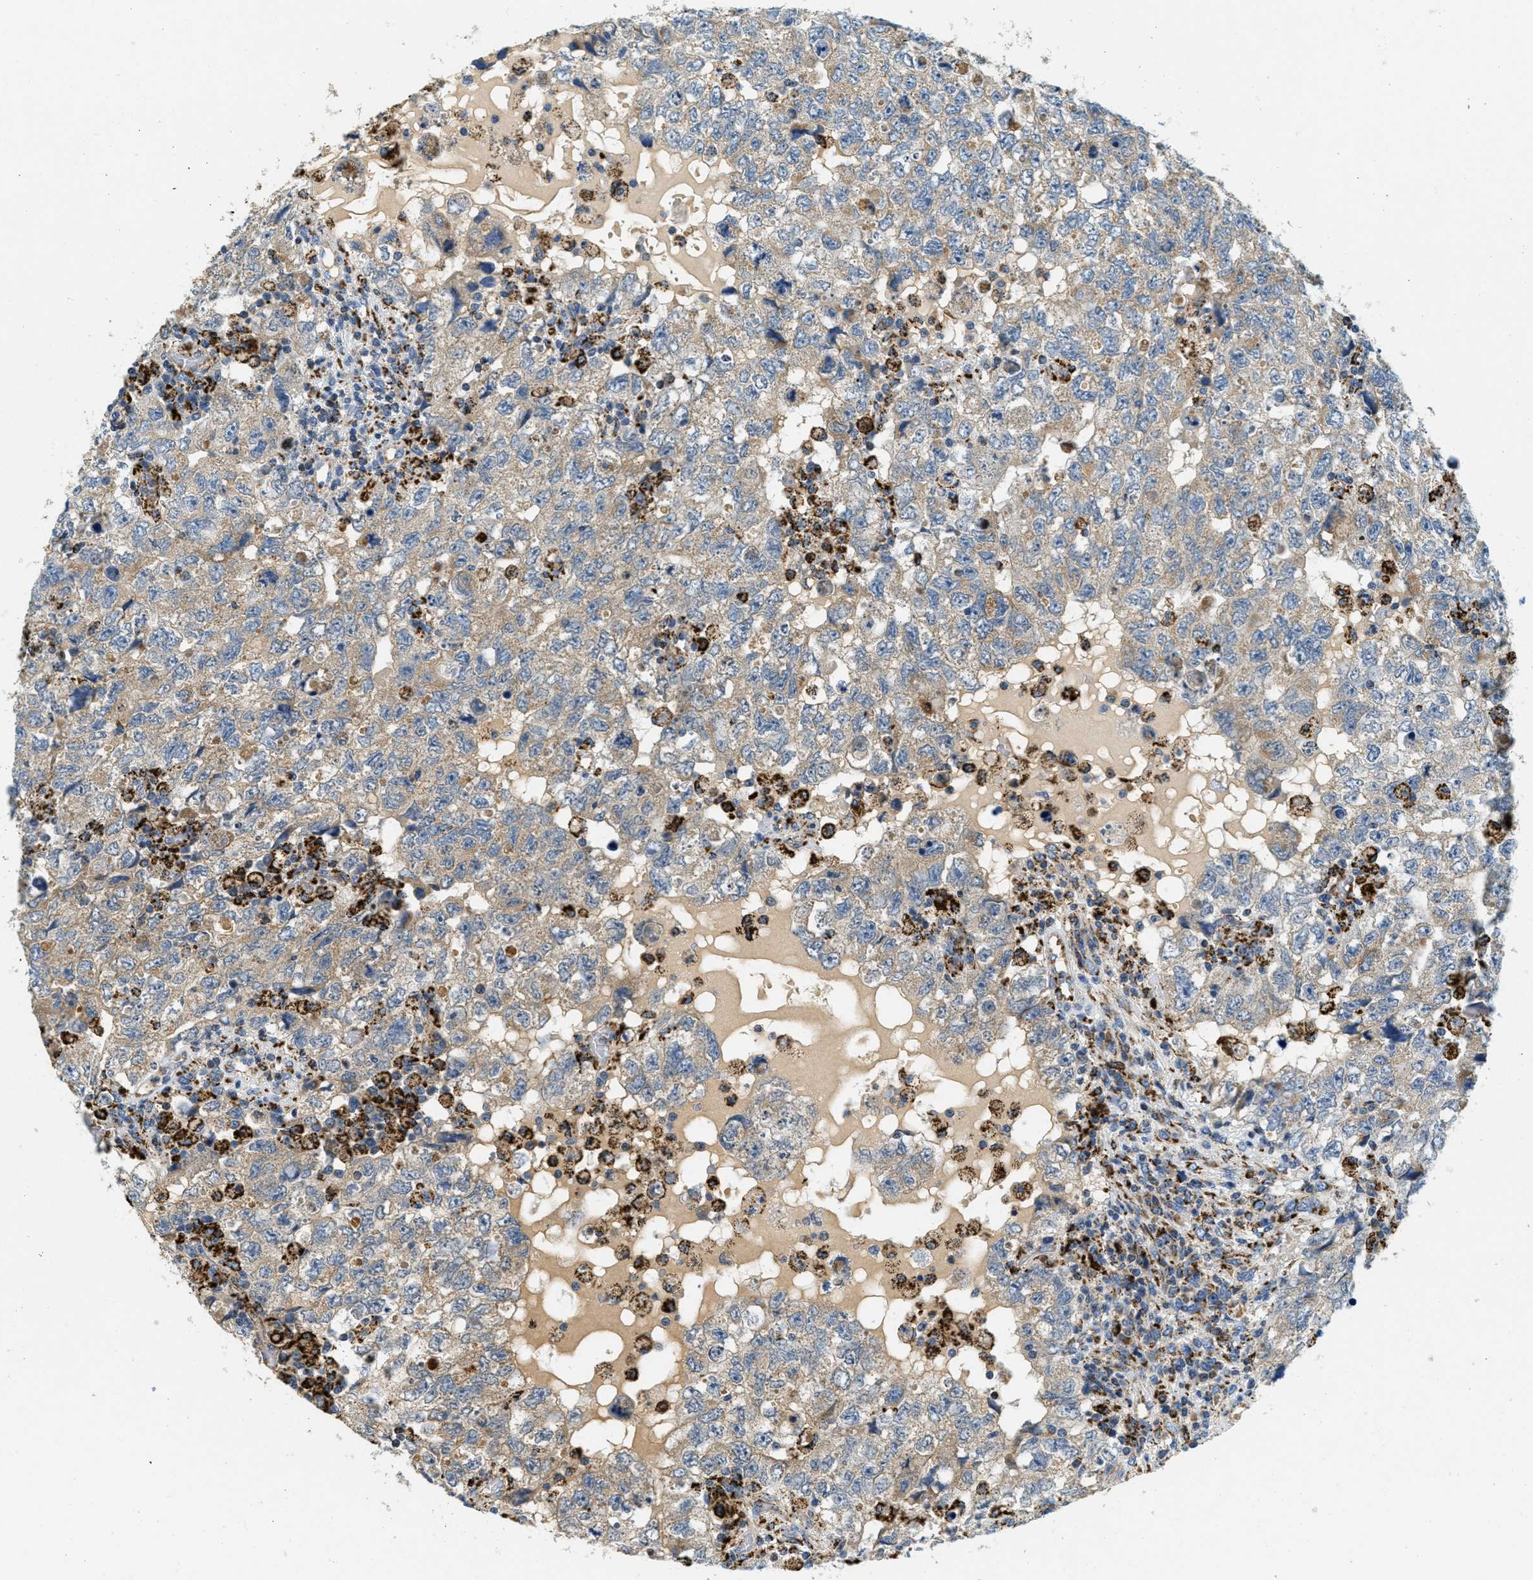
{"staining": {"intensity": "moderate", "quantity": "25%-75%", "location": "cytoplasmic/membranous"}, "tissue": "testis cancer", "cell_type": "Tumor cells", "image_type": "cancer", "snomed": [{"axis": "morphology", "description": "Seminoma, NOS"}, {"axis": "topography", "description": "Testis"}], "caption": "Immunohistochemical staining of human testis seminoma displays medium levels of moderate cytoplasmic/membranous positivity in about 25%-75% of tumor cells. (IHC, brightfield microscopy, high magnification).", "gene": "HLCS", "patient": {"sex": "male", "age": 22}}